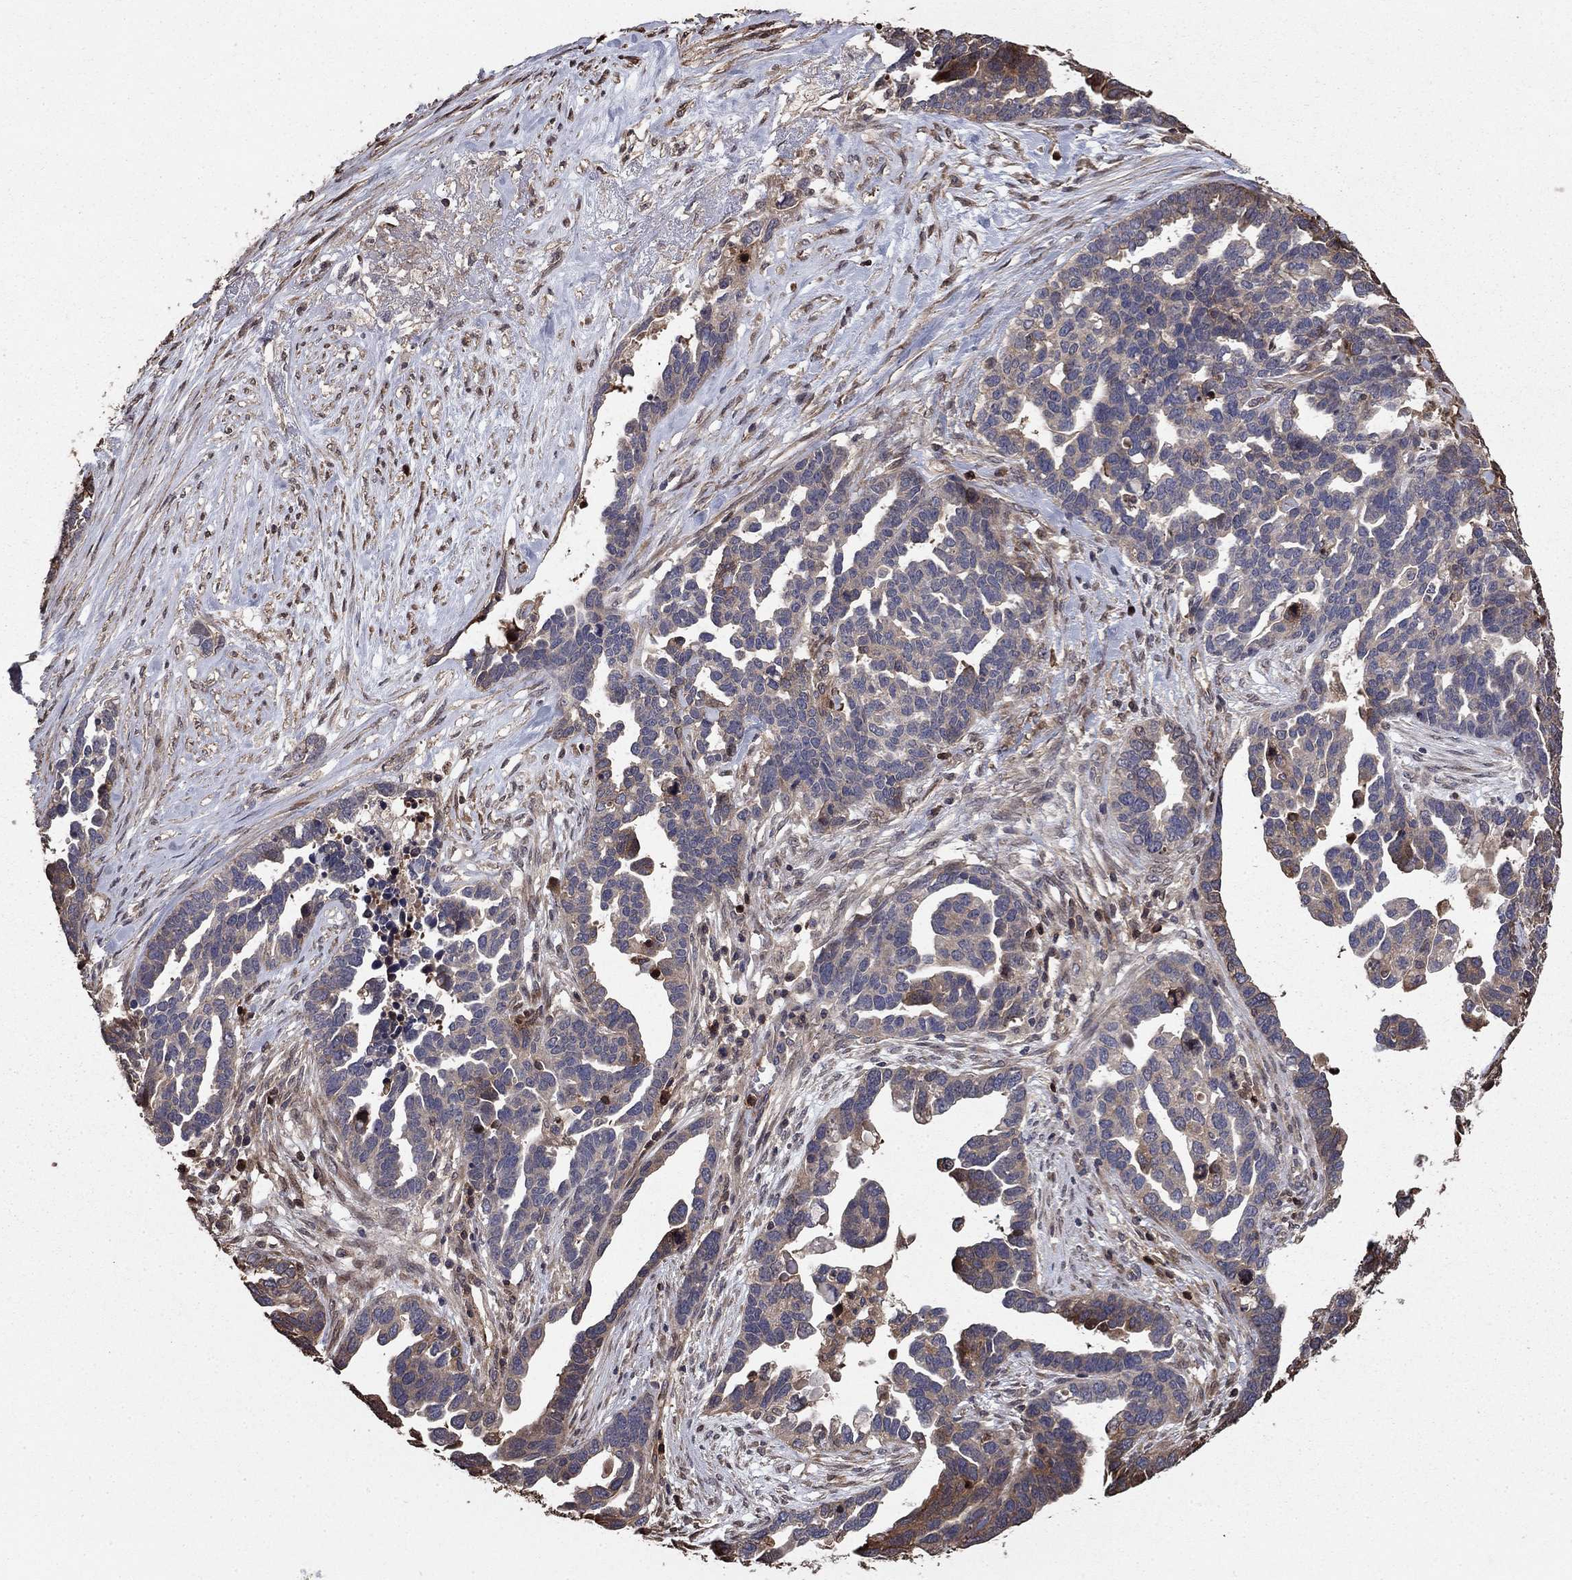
{"staining": {"intensity": "negative", "quantity": "none", "location": "none"}, "tissue": "ovarian cancer", "cell_type": "Tumor cells", "image_type": "cancer", "snomed": [{"axis": "morphology", "description": "Cystadenocarcinoma, serous, NOS"}, {"axis": "topography", "description": "Ovary"}], "caption": "An IHC micrograph of ovarian cancer is shown. There is no staining in tumor cells of ovarian cancer. (Brightfield microscopy of DAB IHC at high magnification).", "gene": "GYG1", "patient": {"sex": "female", "age": 54}}